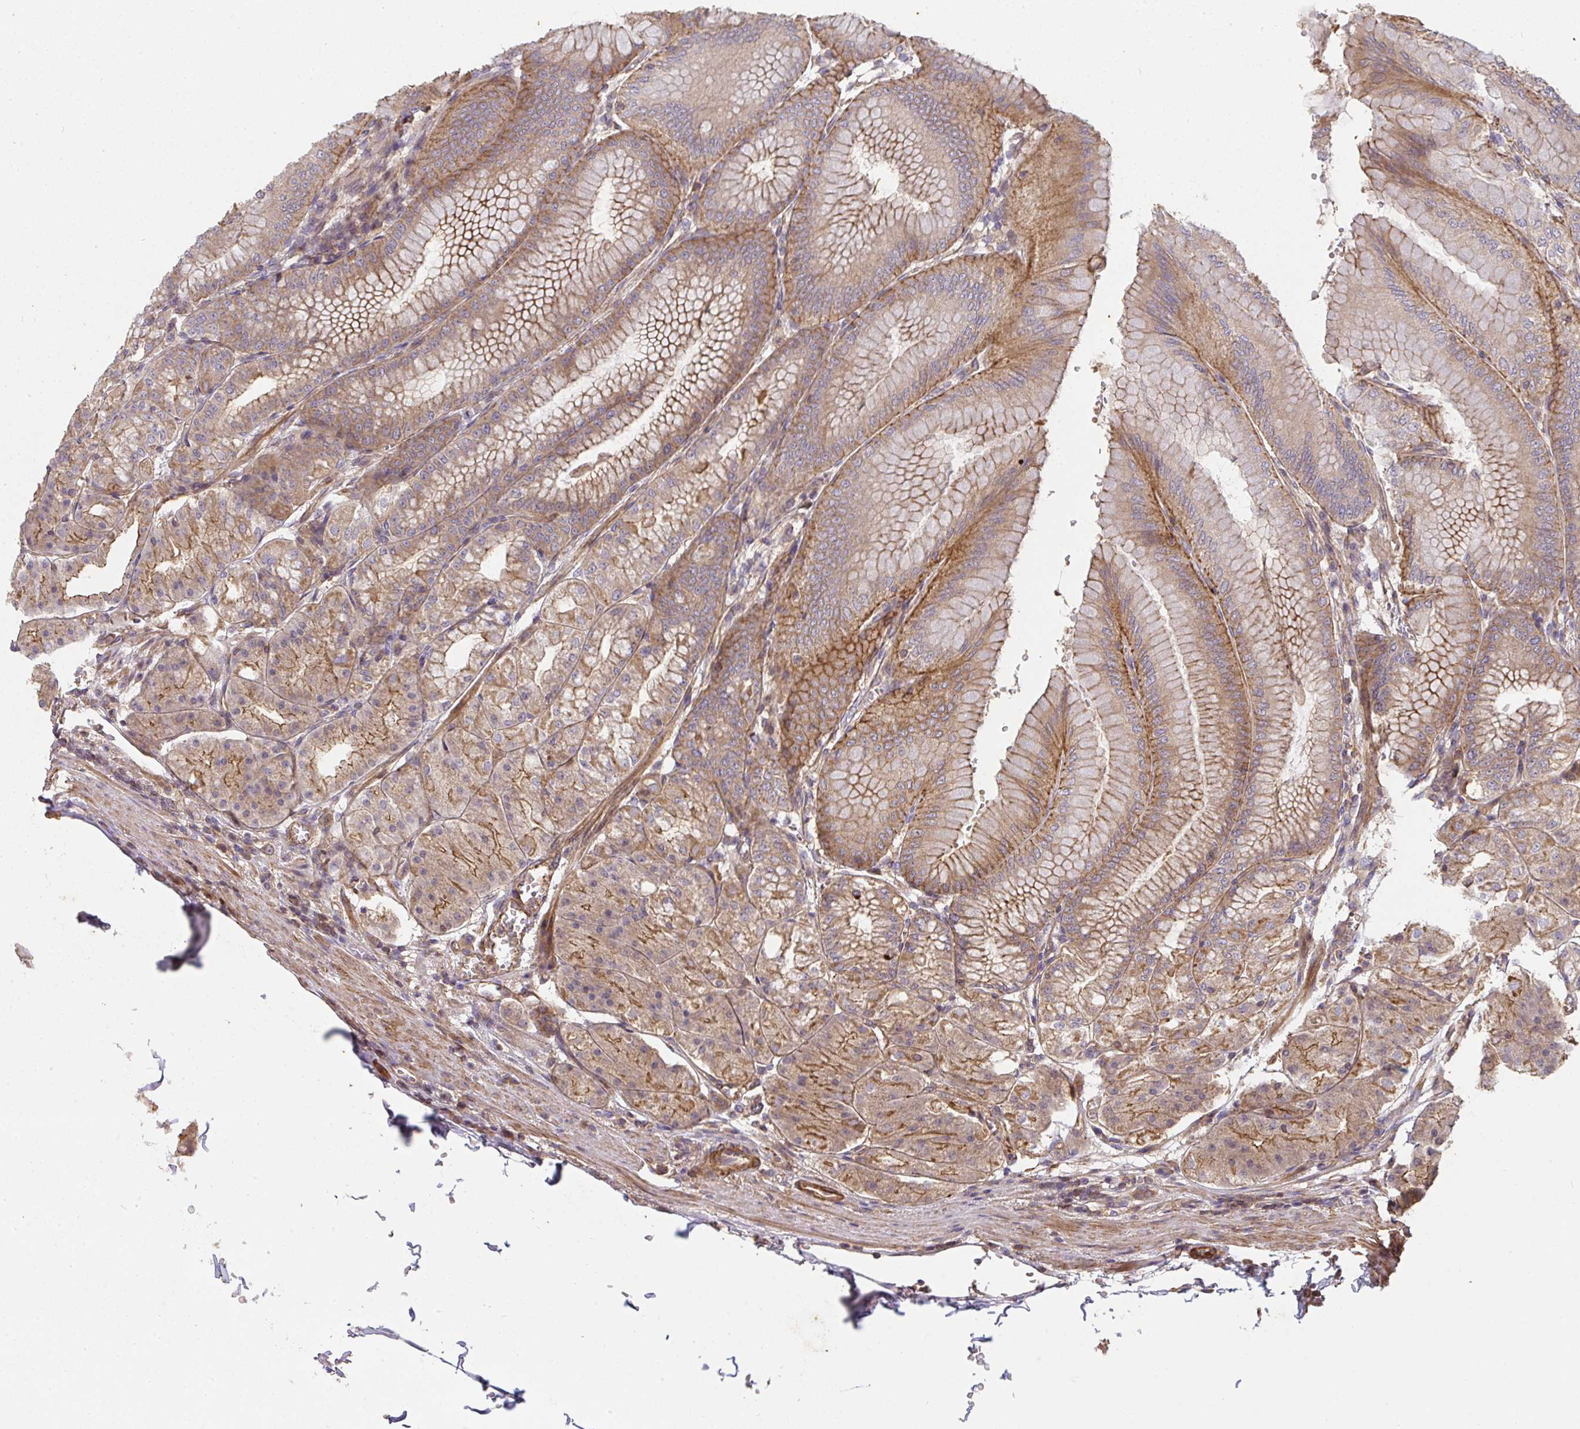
{"staining": {"intensity": "moderate", "quantity": ">75%", "location": "cytoplasmic/membranous"}, "tissue": "stomach", "cell_type": "Glandular cells", "image_type": "normal", "snomed": [{"axis": "morphology", "description": "Normal tissue, NOS"}, {"axis": "topography", "description": "Stomach, lower"}], "caption": "The photomicrograph exhibits staining of unremarkable stomach, revealing moderate cytoplasmic/membranous protein expression (brown color) within glandular cells.", "gene": "TNMD", "patient": {"sex": "male", "age": 71}}